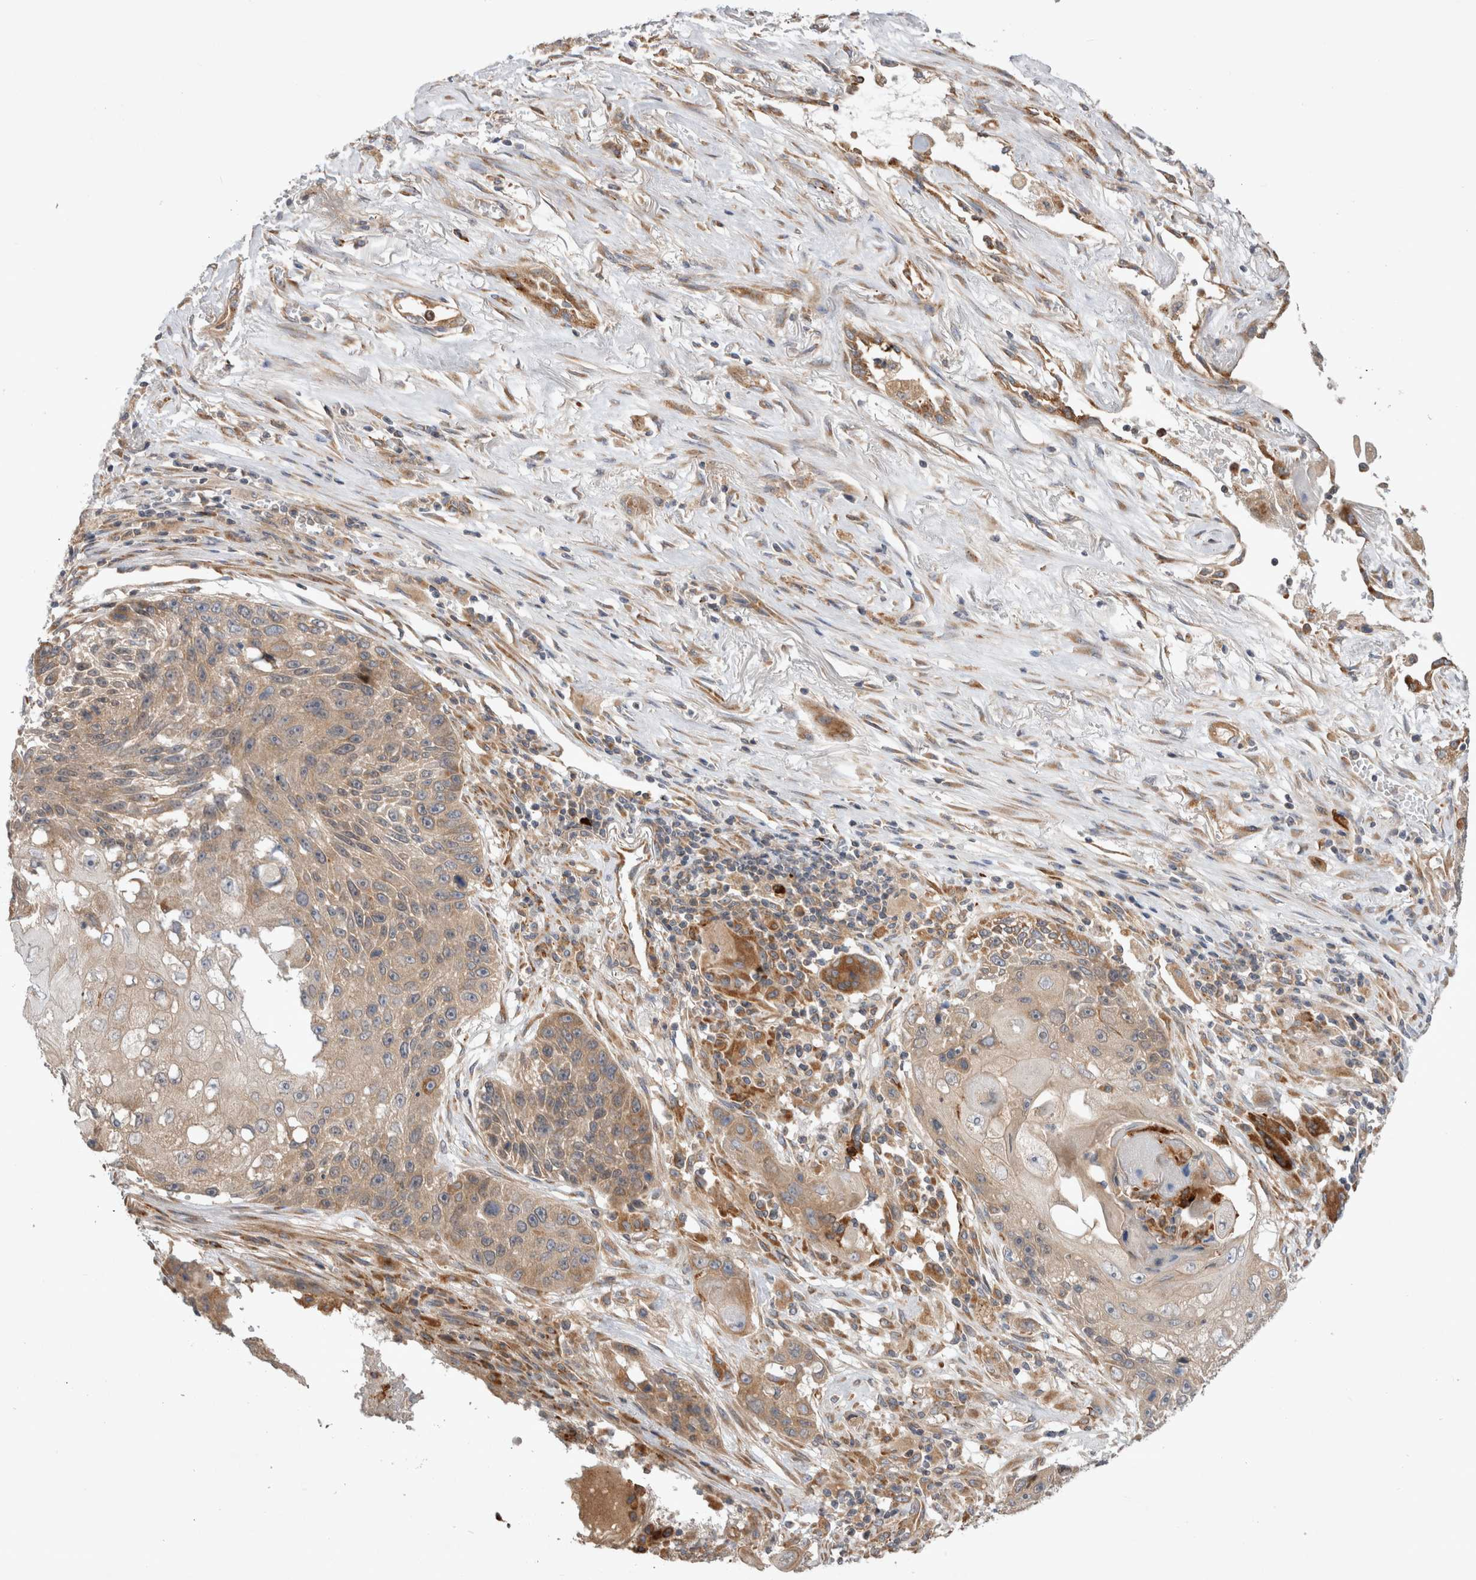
{"staining": {"intensity": "weak", "quantity": "25%-75%", "location": "cytoplasmic/membranous"}, "tissue": "lung cancer", "cell_type": "Tumor cells", "image_type": "cancer", "snomed": [{"axis": "morphology", "description": "Squamous cell carcinoma, NOS"}, {"axis": "topography", "description": "Lung"}], "caption": "This photomicrograph exhibits immunohistochemistry (IHC) staining of lung cancer (squamous cell carcinoma), with low weak cytoplasmic/membranous positivity in approximately 25%-75% of tumor cells.", "gene": "PDCD10", "patient": {"sex": "male", "age": 61}}